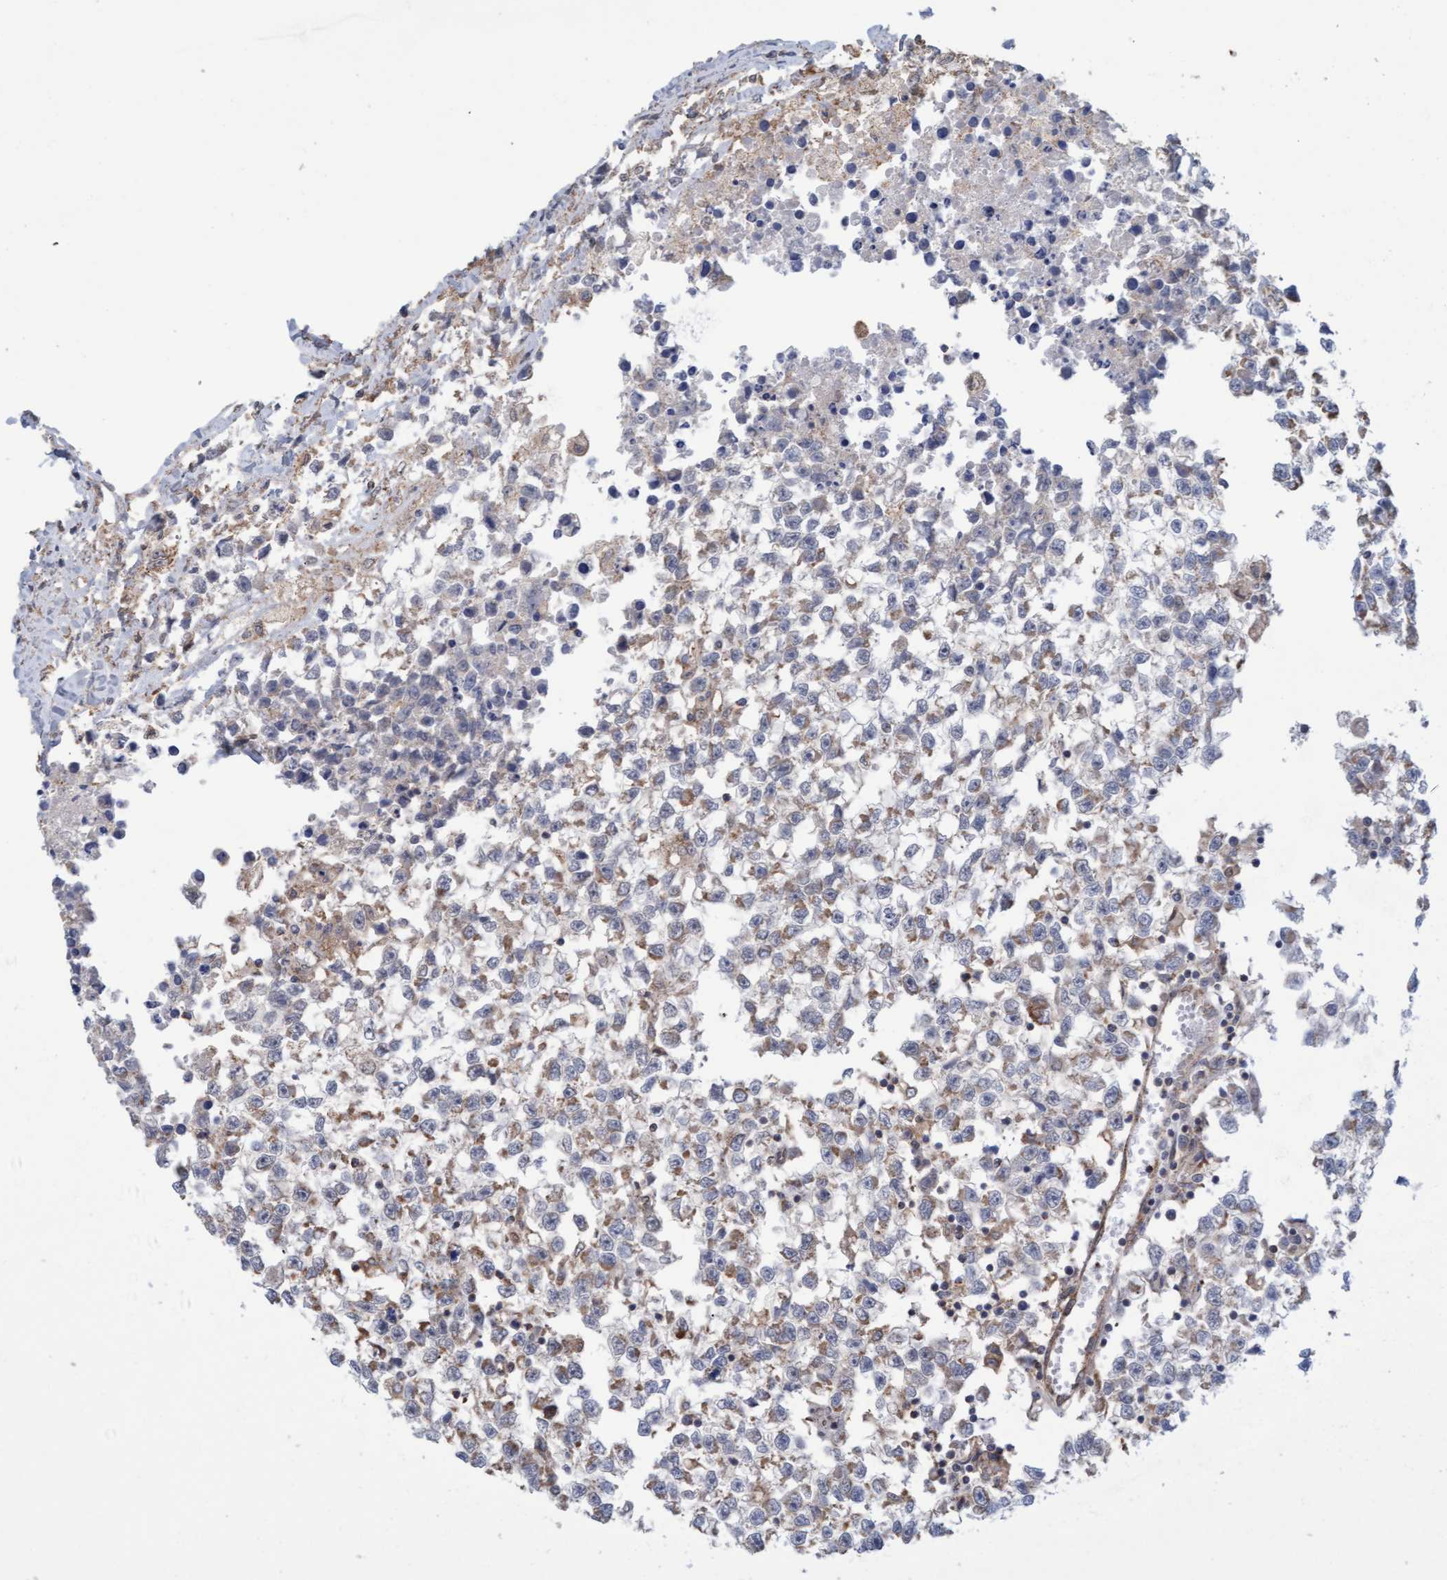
{"staining": {"intensity": "weak", "quantity": "25%-75%", "location": "cytoplasmic/membranous"}, "tissue": "testis cancer", "cell_type": "Tumor cells", "image_type": "cancer", "snomed": [{"axis": "morphology", "description": "Seminoma, NOS"}, {"axis": "morphology", "description": "Carcinoma, Embryonal, NOS"}, {"axis": "topography", "description": "Testis"}], "caption": "DAB (3,3'-diaminobenzidine) immunohistochemical staining of human testis cancer exhibits weak cytoplasmic/membranous protein positivity in approximately 25%-75% of tumor cells.", "gene": "MGLL", "patient": {"sex": "male", "age": 51}}